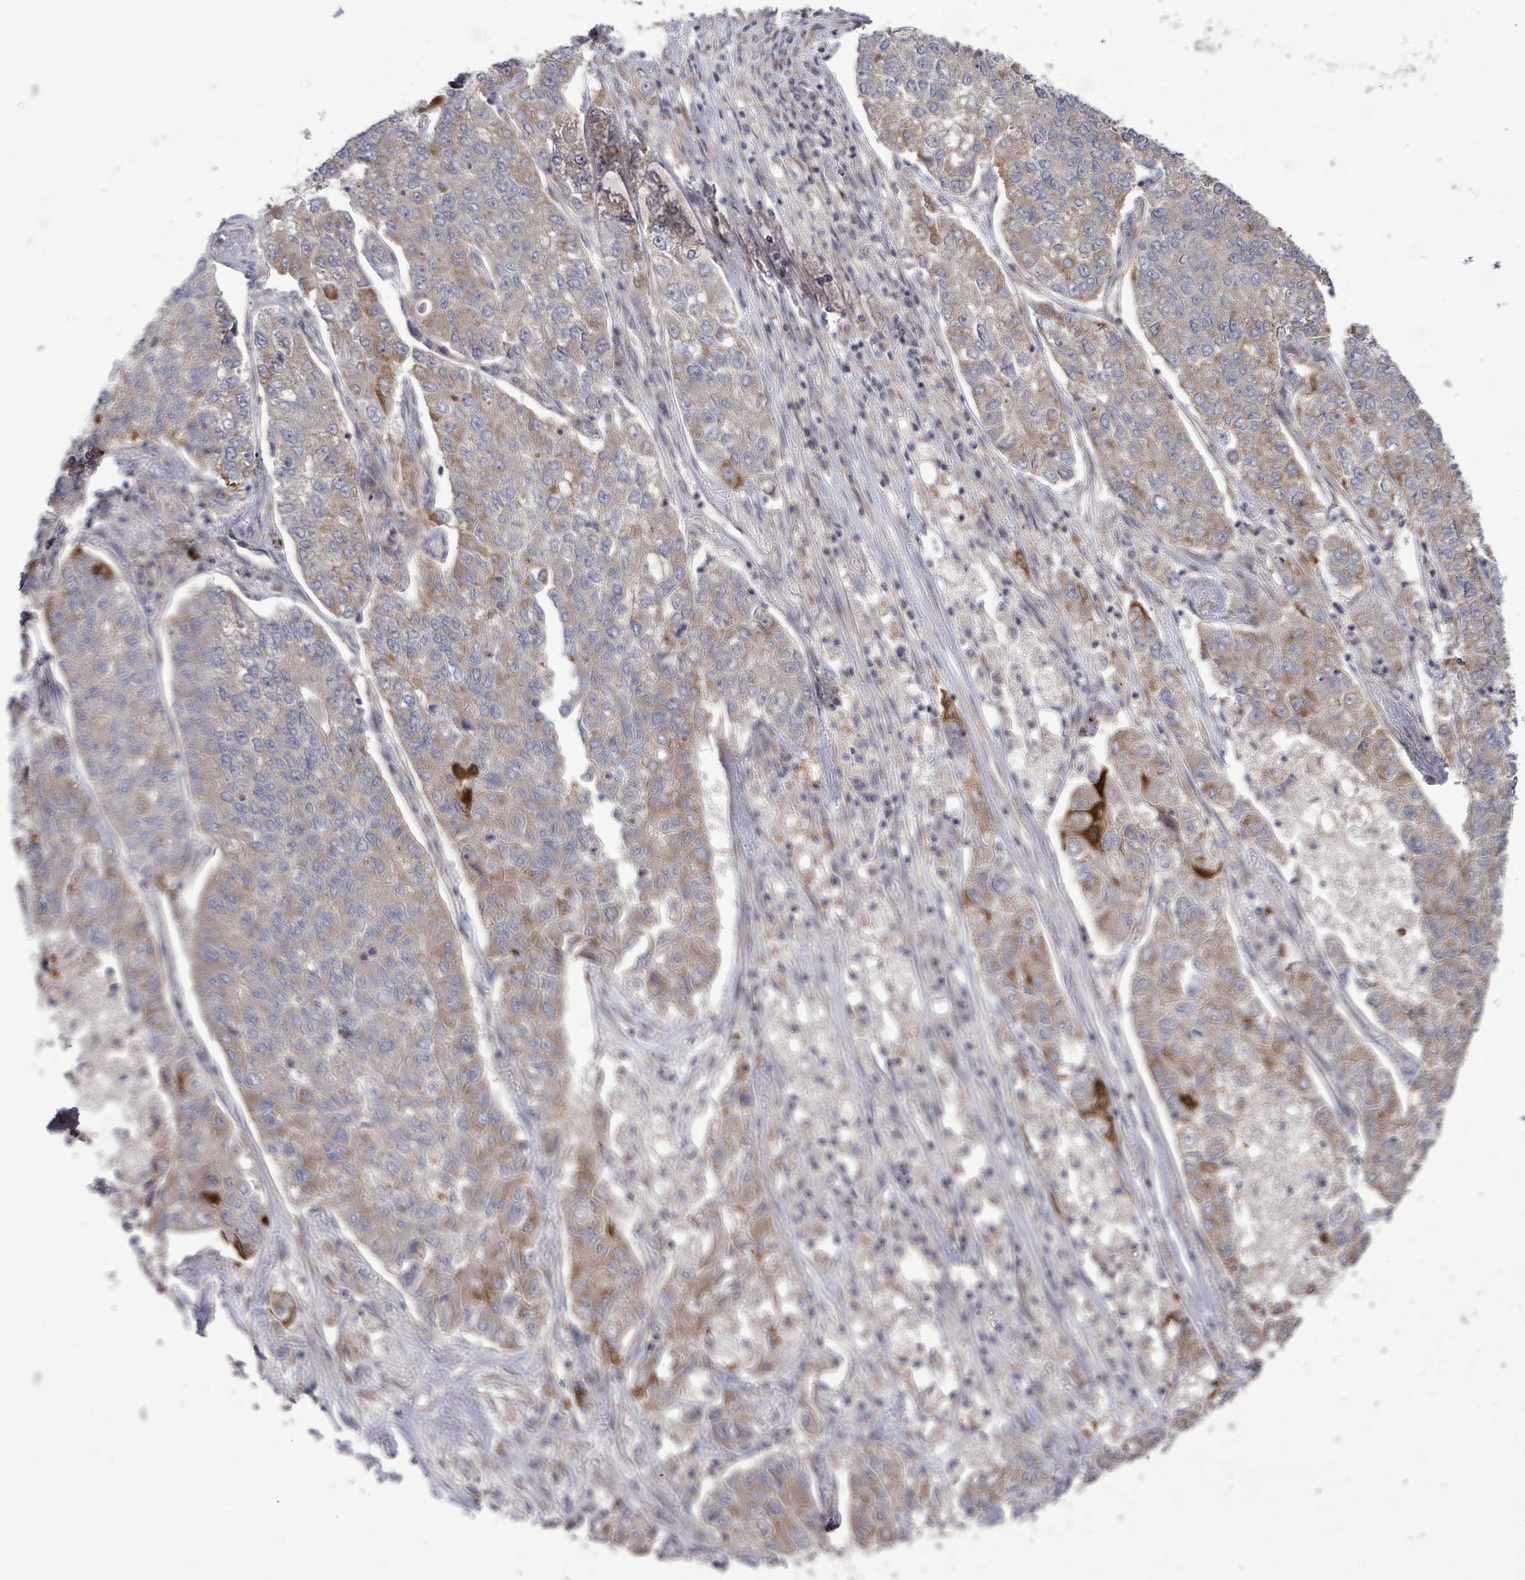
{"staining": {"intensity": "moderate", "quantity": "<25%", "location": "cytoplasmic/membranous"}, "tissue": "lung cancer", "cell_type": "Tumor cells", "image_type": "cancer", "snomed": [{"axis": "morphology", "description": "Adenocarcinoma, NOS"}, {"axis": "topography", "description": "Lung"}], "caption": "Lung cancer tissue shows moderate cytoplasmic/membranous positivity in approximately <25% of tumor cells, visualized by immunohistochemistry.", "gene": "KRTAP27-1", "patient": {"sex": "male", "age": 49}}